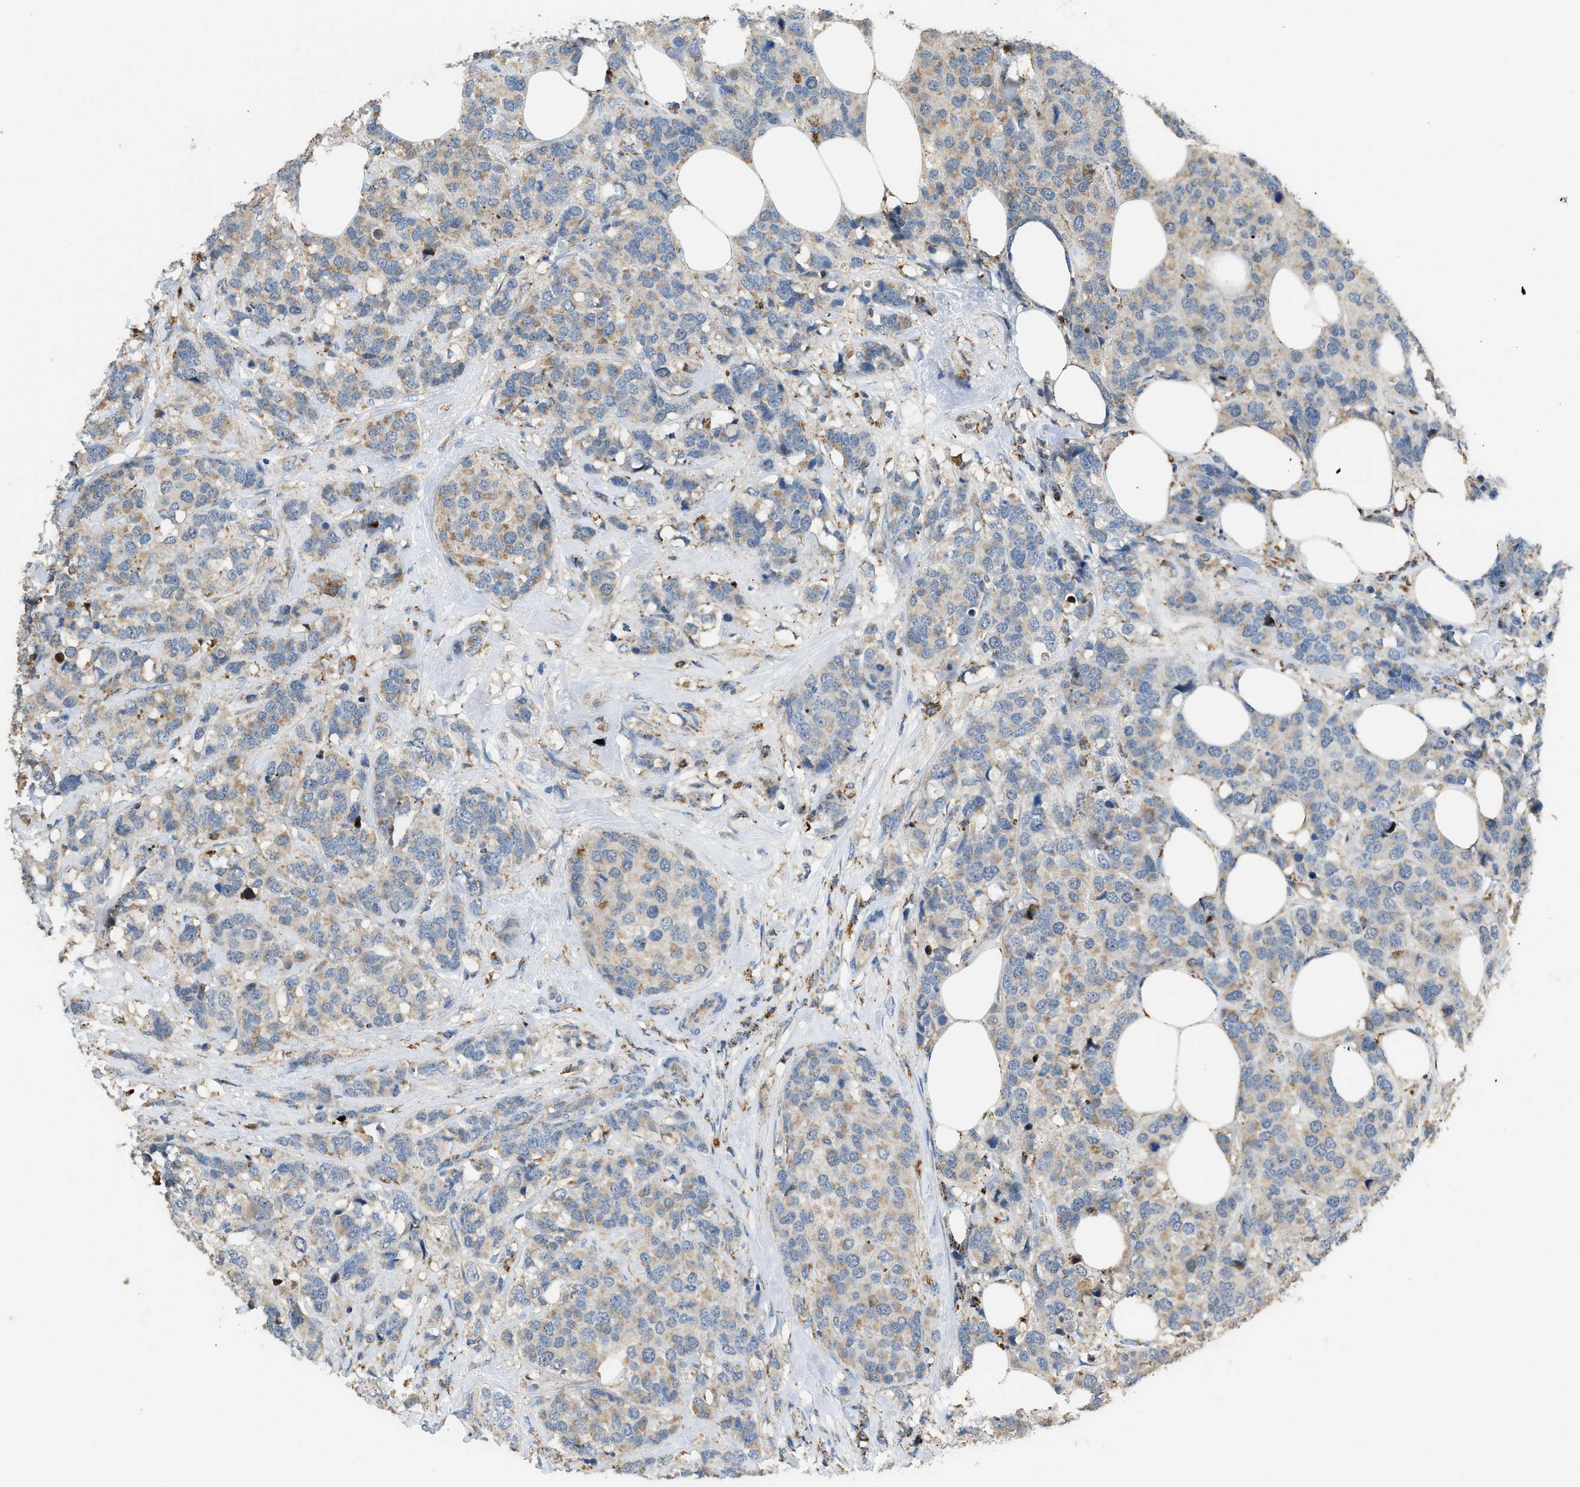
{"staining": {"intensity": "weak", "quantity": ">75%", "location": "cytoplasmic/membranous"}, "tissue": "breast cancer", "cell_type": "Tumor cells", "image_type": "cancer", "snomed": [{"axis": "morphology", "description": "Lobular carcinoma"}, {"axis": "topography", "description": "Breast"}], "caption": "Breast lobular carcinoma stained with IHC displays weak cytoplasmic/membranous staining in about >75% of tumor cells.", "gene": "ETFB", "patient": {"sex": "female", "age": 59}}